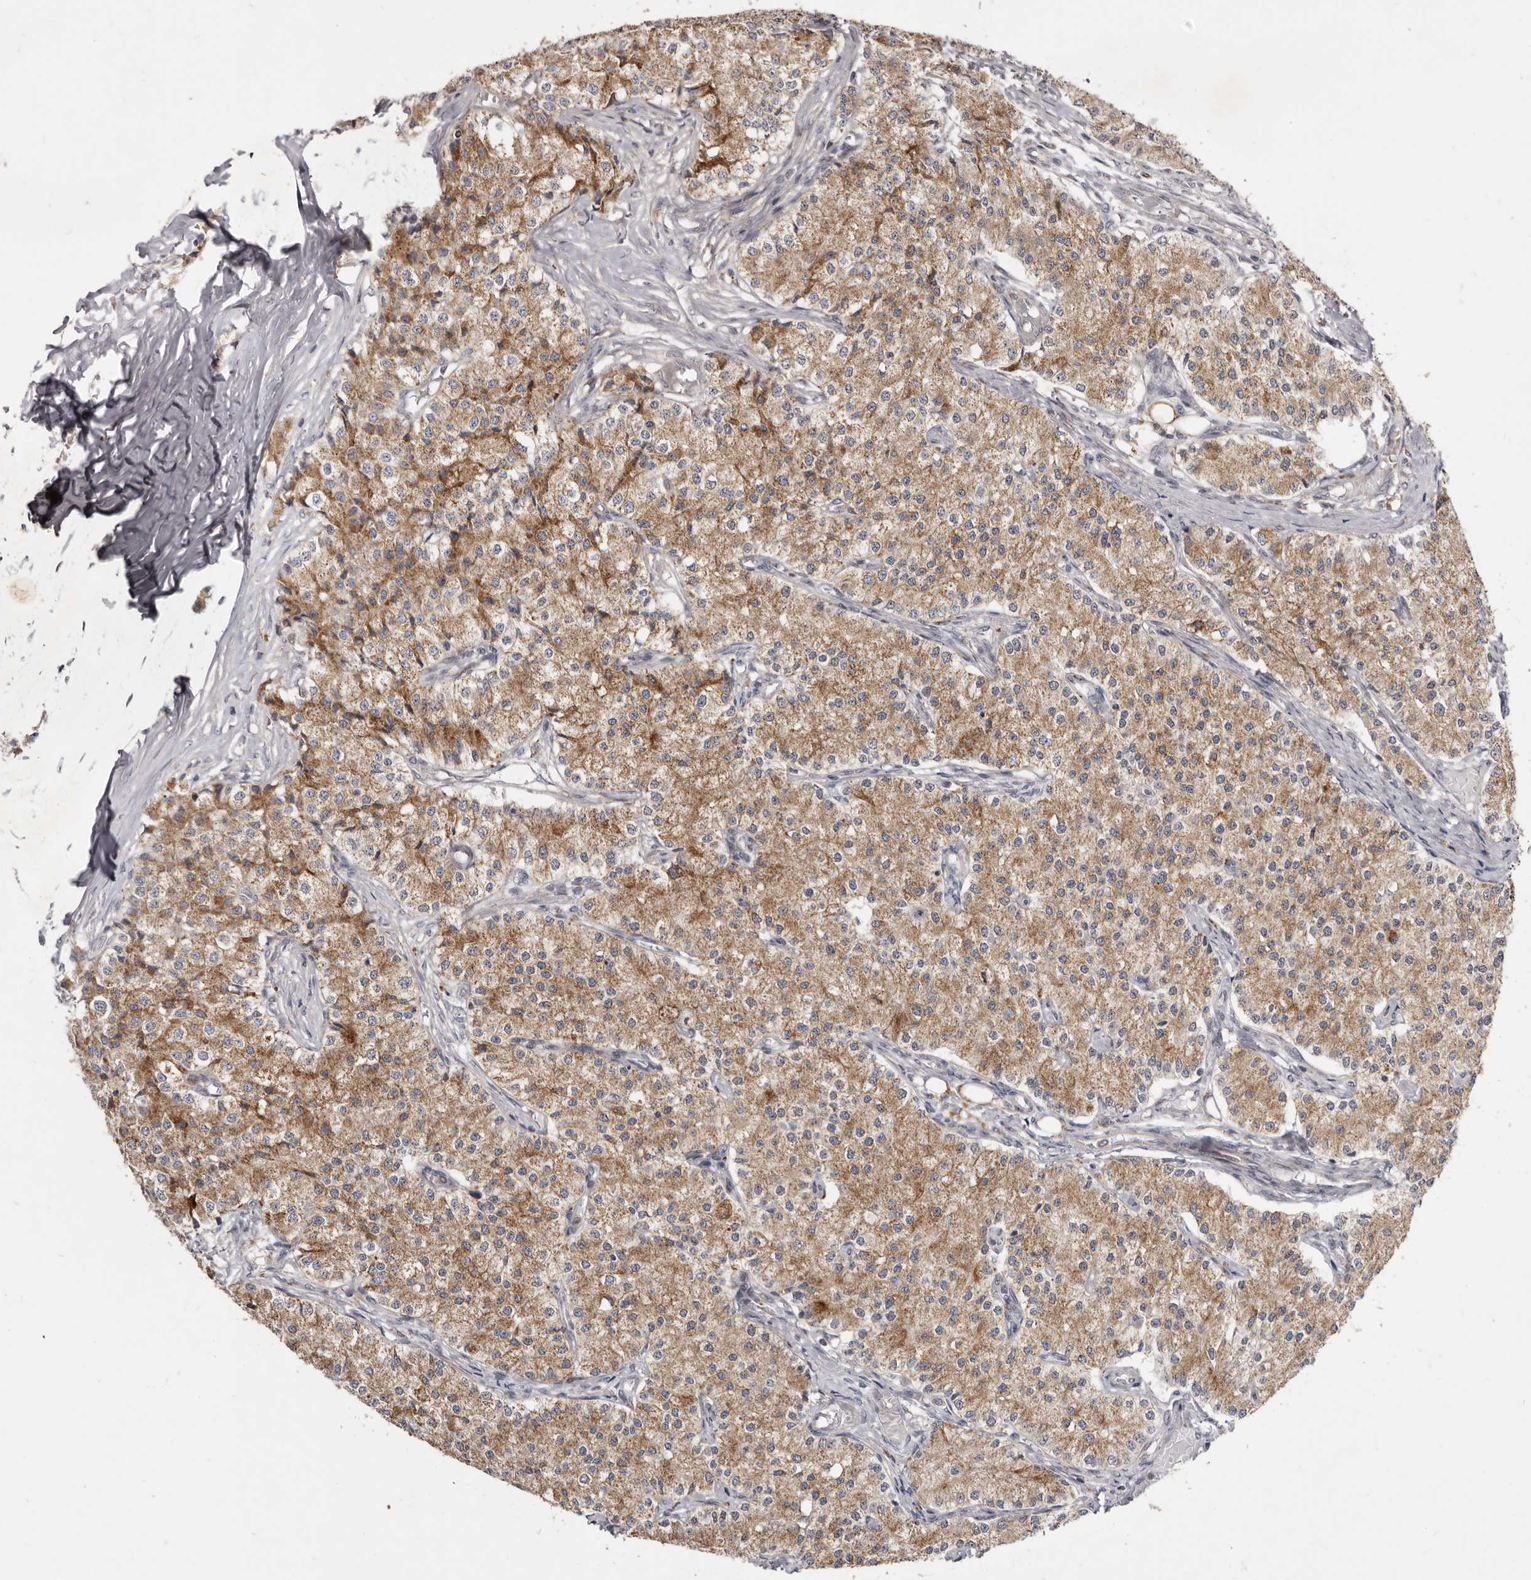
{"staining": {"intensity": "moderate", "quantity": ">75%", "location": "cytoplasmic/membranous"}, "tissue": "carcinoid", "cell_type": "Tumor cells", "image_type": "cancer", "snomed": [{"axis": "morphology", "description": "Carcinoid, malignant, NOS"}, {"axis": "topography", "description": "Colon"}], "caption": "Immunohistochemistry of human carcinoid (malignant) exhibits medium levels of moderate cytoplasmic/membranous positivity in about >75% of tumor cells. The protein is stained brown, and the nuclei are stained in blue (DAB (3,3'-diaminobenzidine) IHC with brightfield microscopy, high magnification).", "gene": "SMC4", "patient": {"sex": "female", "age": 52}}